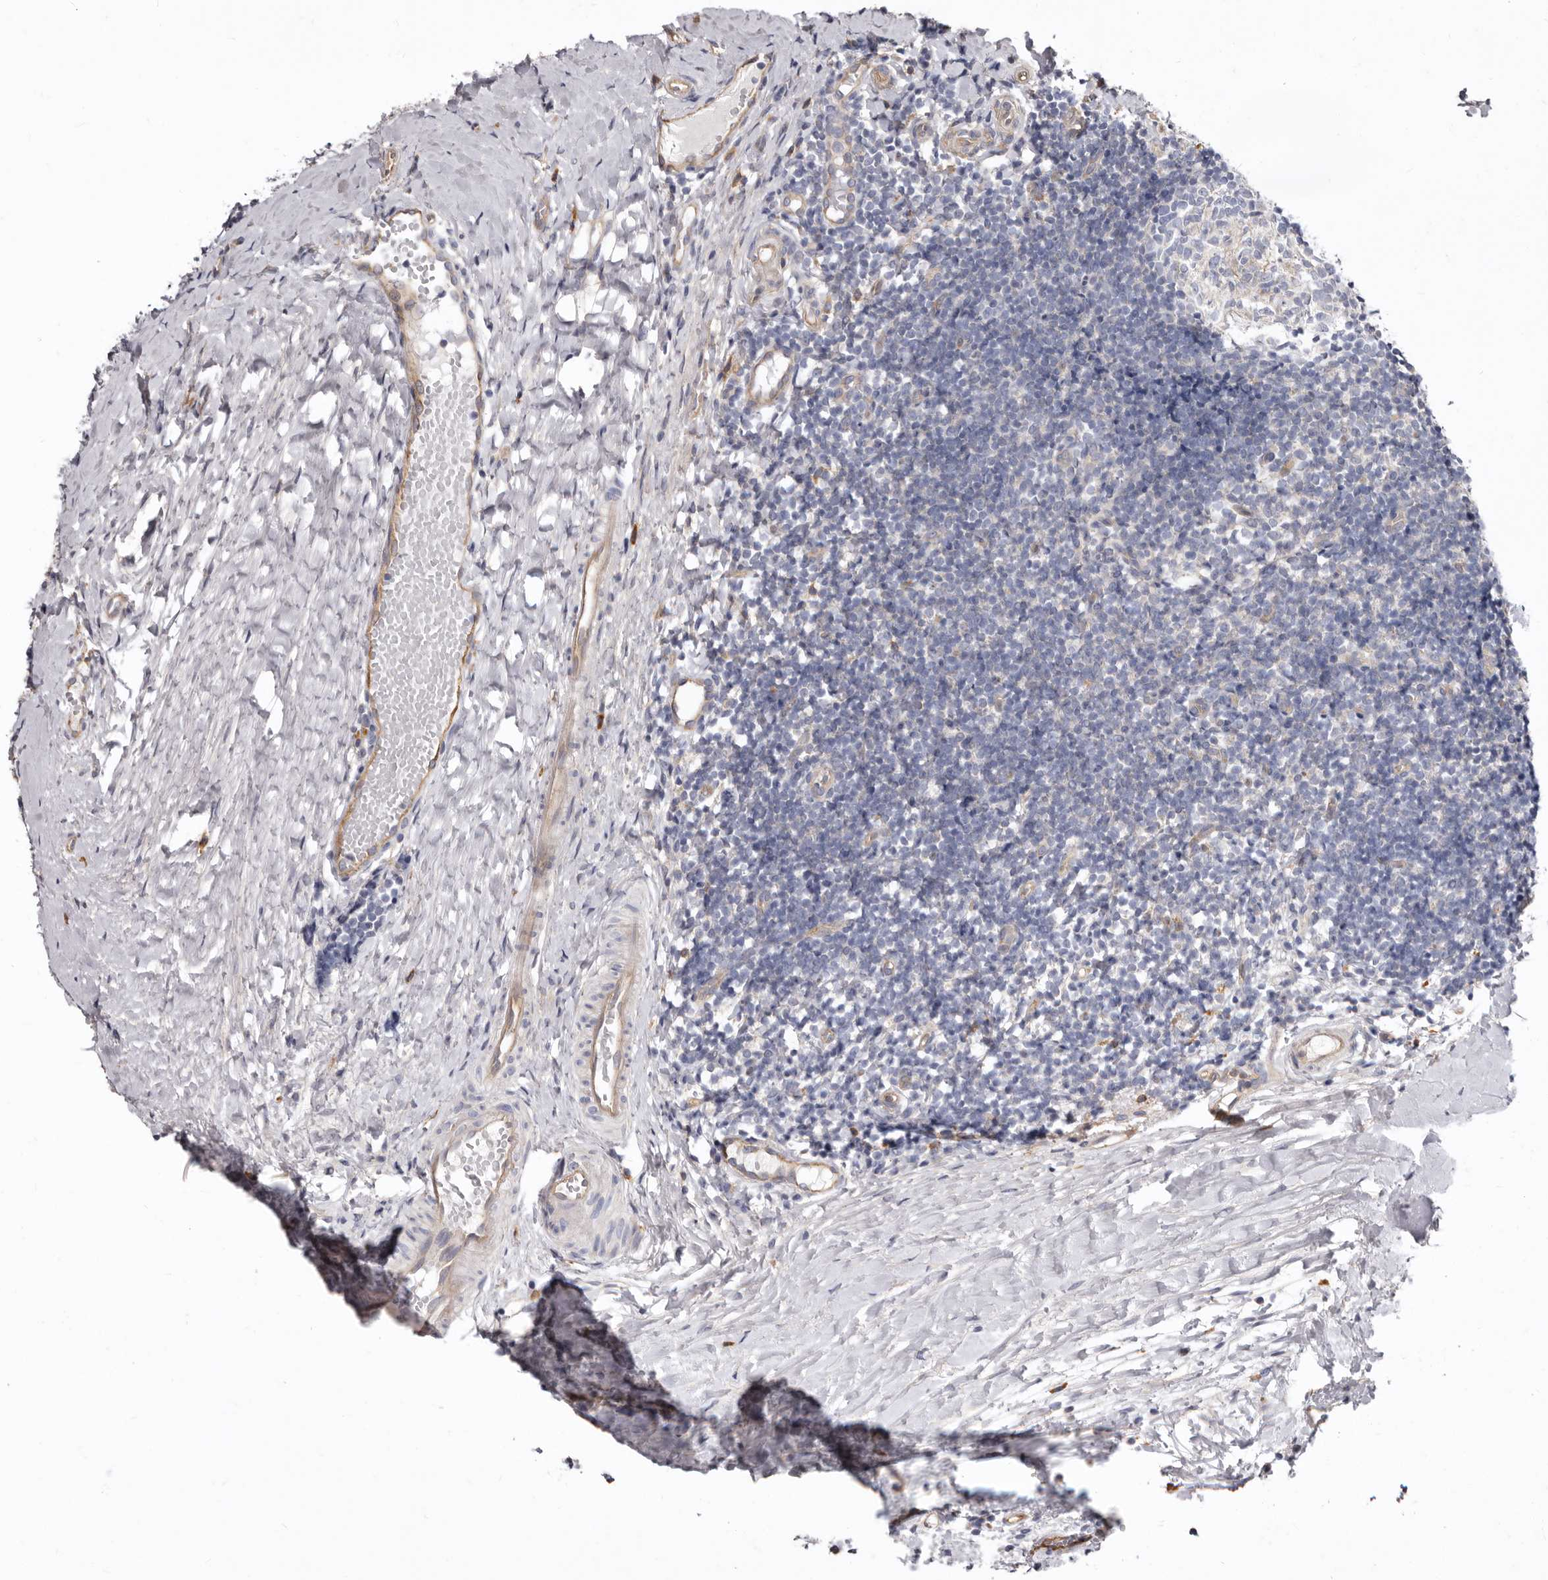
{"staining": {"intensity": "negative", "quantity": "none", "location": "none"}, "tissue": "tonsil", "cell_type": "Germinal center cells", "image_type": "normal", "snomed": [{"axis": "morphology", "description": "Normal tissue, NOS"}, {"axis": "topography", "description": "Tonsil"}], "caption": "Germinal center cells show no significant protein expression in normal tonsil. (DAB (3,3'-diaminobenzidine) IHC, high magnification).", "gene": "FMO2", "patient": {"sex": "female", "age": 19}}